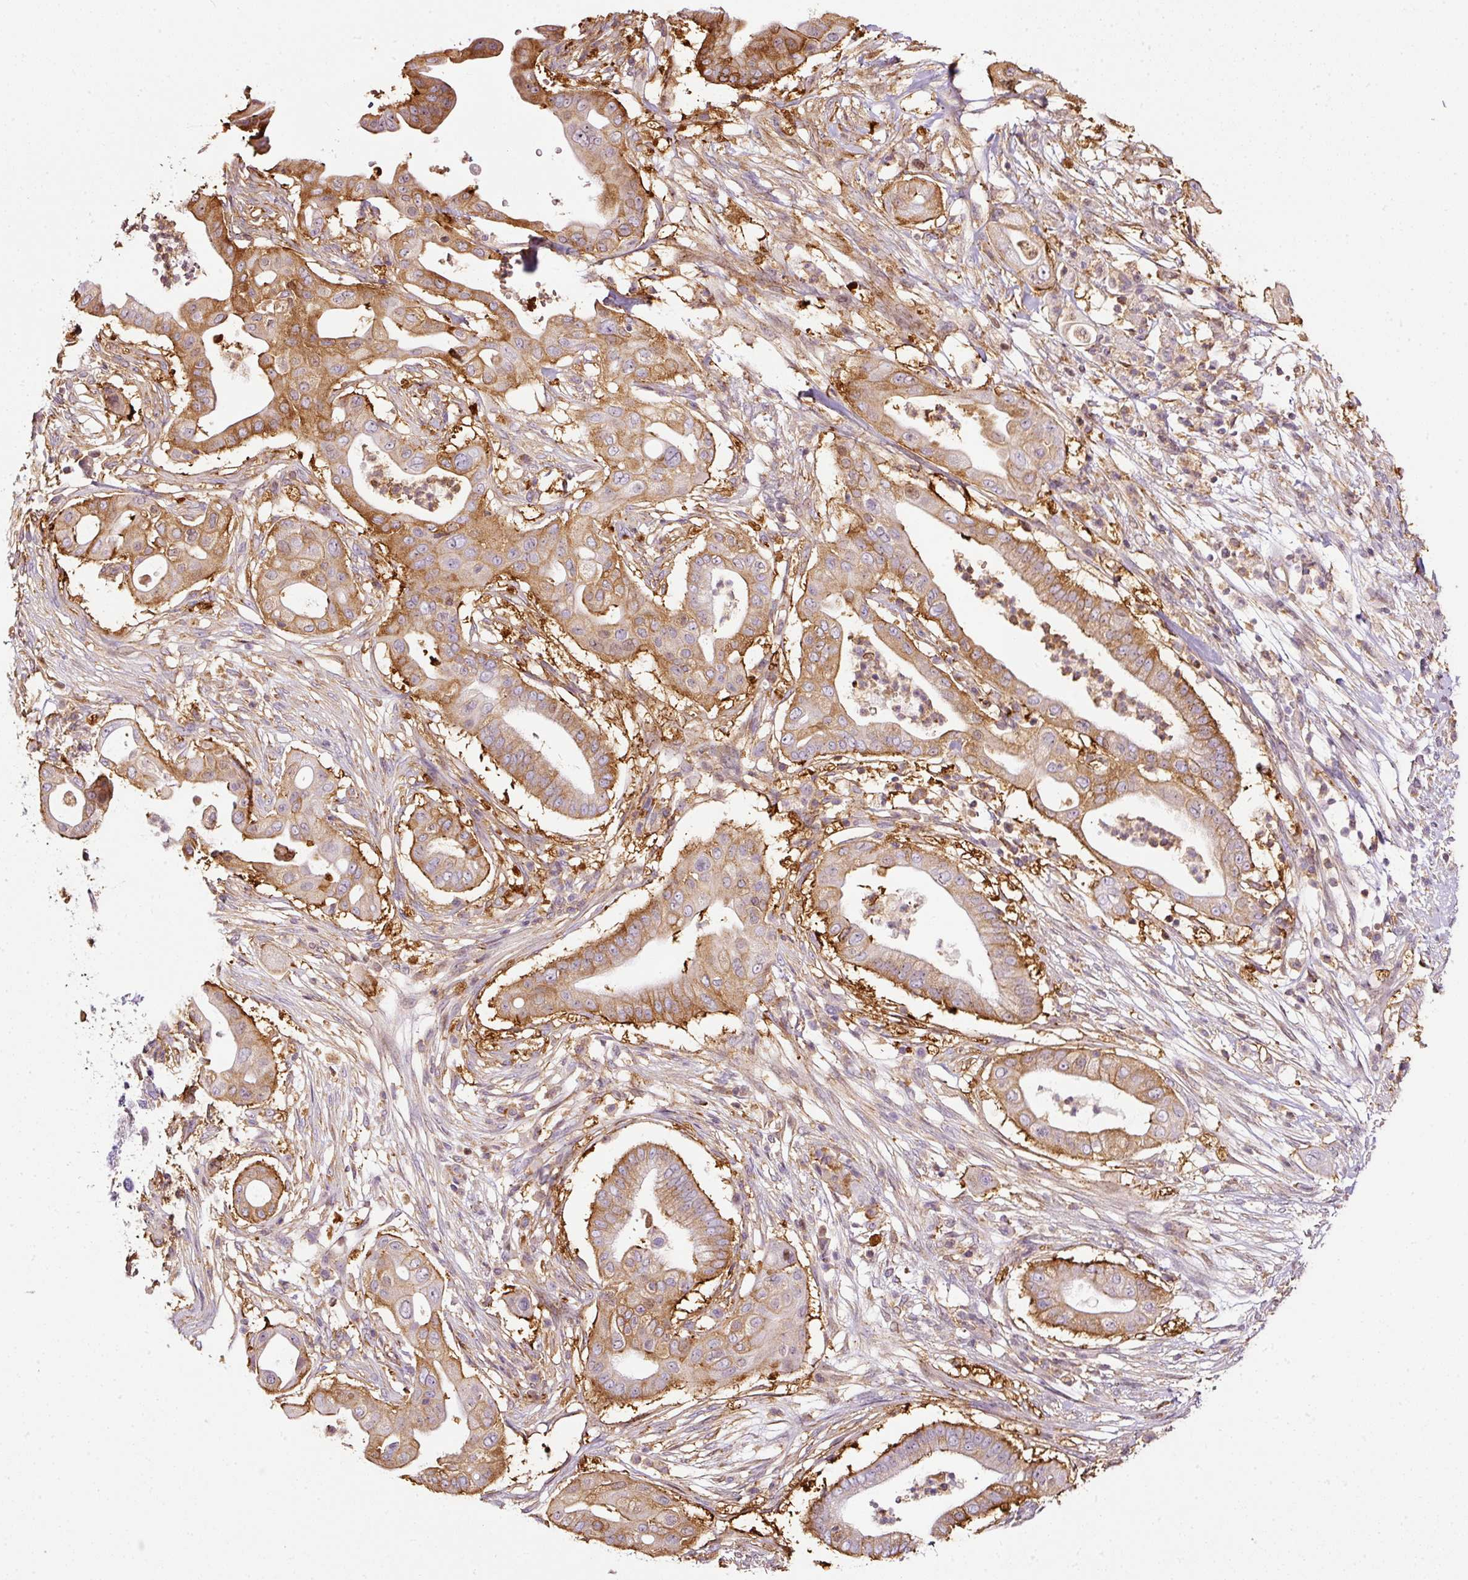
{"staining": {"intensity": "moderate", "quantity": ">75%", "location": "cytoplasmic/membranous"}, "tissue": "pancreatic cancer", "cell_type": "Tumor cells", "image_type": "cancer", "snomed": [{"axis": "morphology", "description": "Adenocarcinoma, NOS"}, {"axis": "topography", "description": "Pancreas"}], "caption": "The image displays immunohistochemical staining of pancreatic cancer. There is moderate cytoplasmic/membranous staining is seen in about >75% of tumor cells. (DAB (3,3'-diaminobenzidine) IHC, brown staining for protein, blue staining for nuclei).", "gene": "SCNM1", "patient": {"sex": "male", "age": 68}}